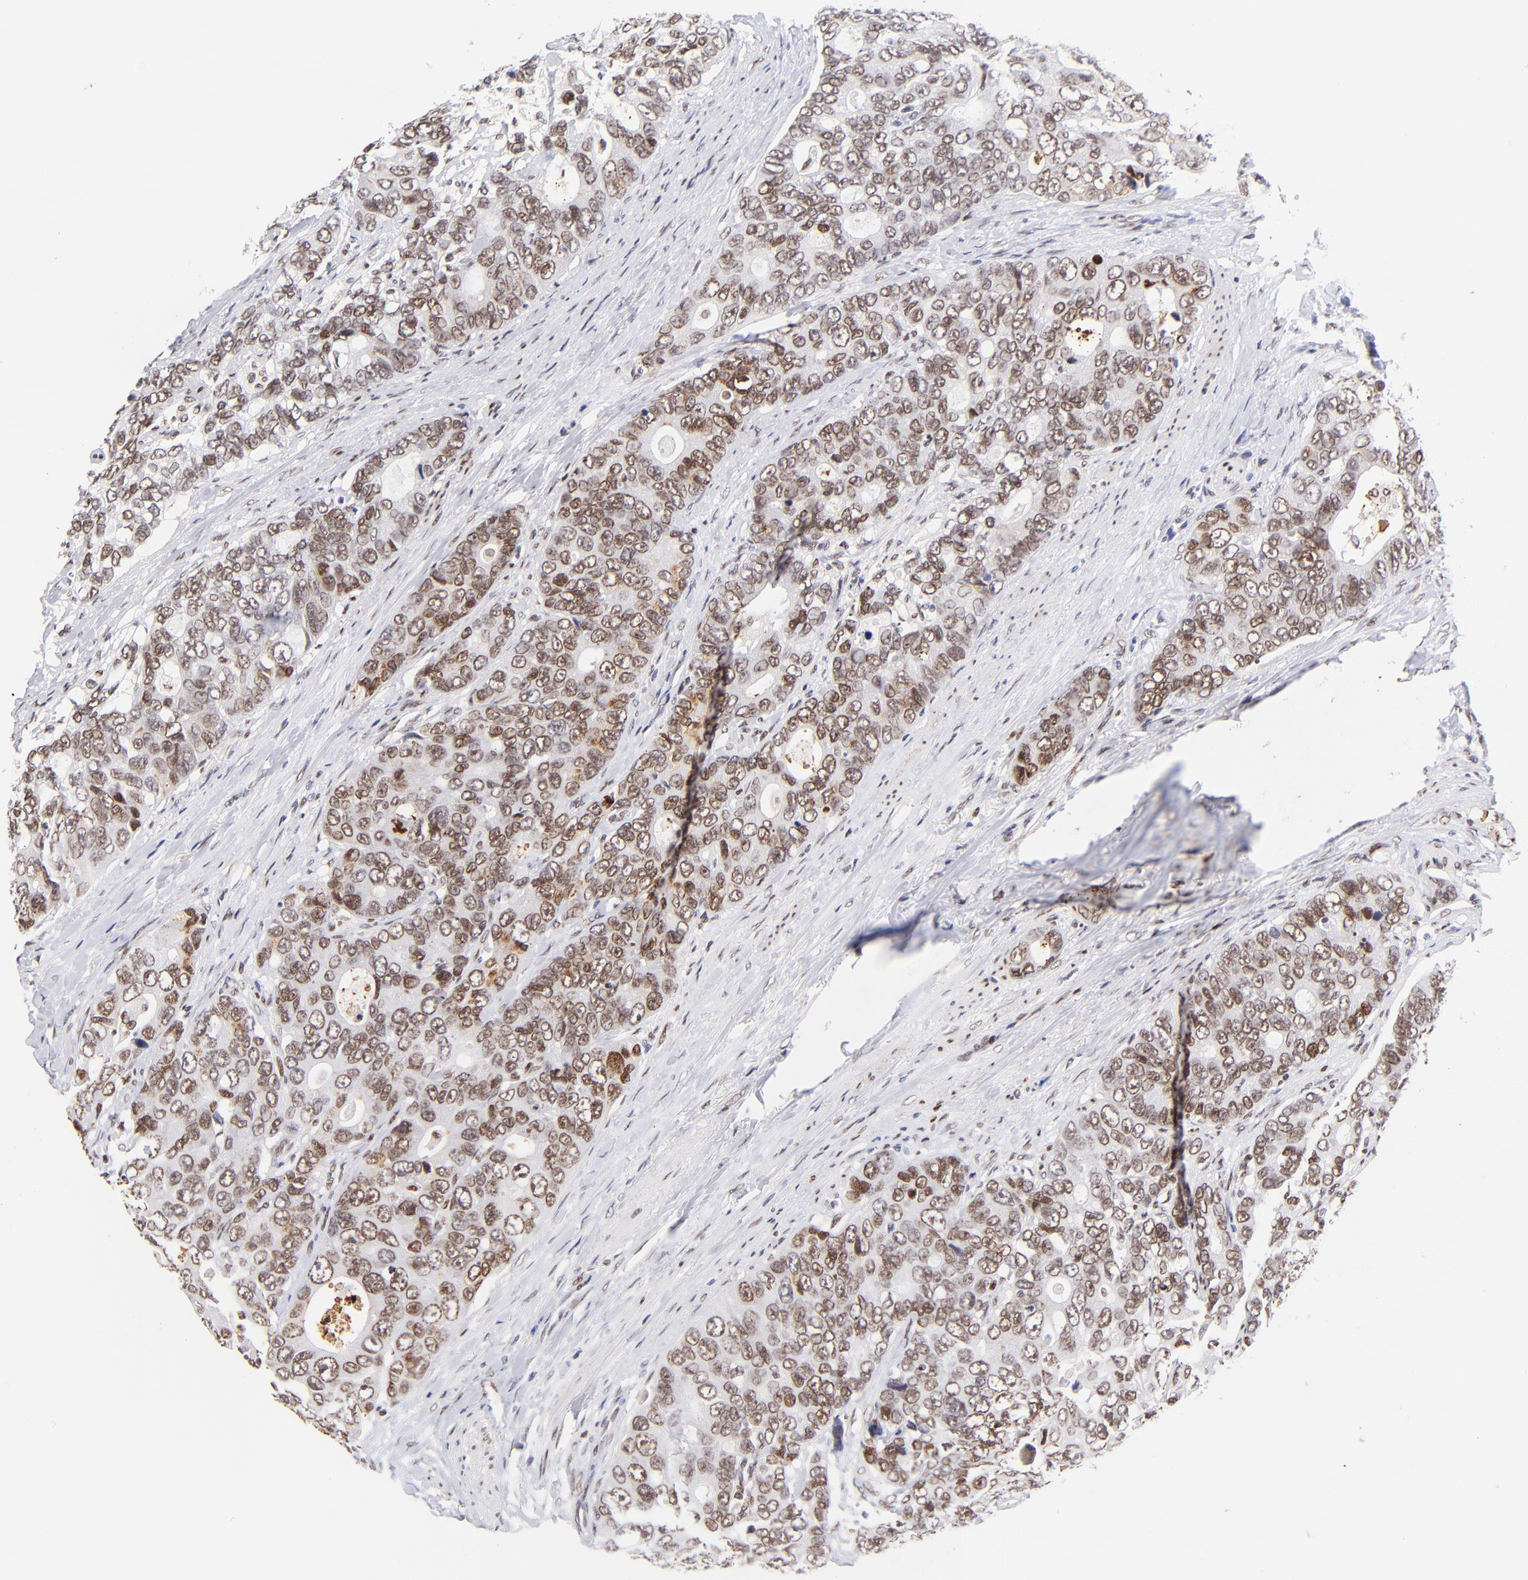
{"staining": {"intensity": "weak", "quantity": "<25%", "location": "nuclear"}, "tissue": "colorectal cancer", "cell_type": "Tumor cells", "image_type": "cancer", "snomed": [{"axis": "morphology", "description": "Adenocarcinoma, NOS"}, {"axis": "topography", "description": "Rectum"}], "caption": "Immunohistochemistry histopathology image of neoplastic tissue: human colorectal cancer stained with DAB (3,3'-diaminobenzidine) displays no significant protein expression in tumor cells.", "gene": "MIDEAS", "patient": {"sex": "female", "age": 67}}